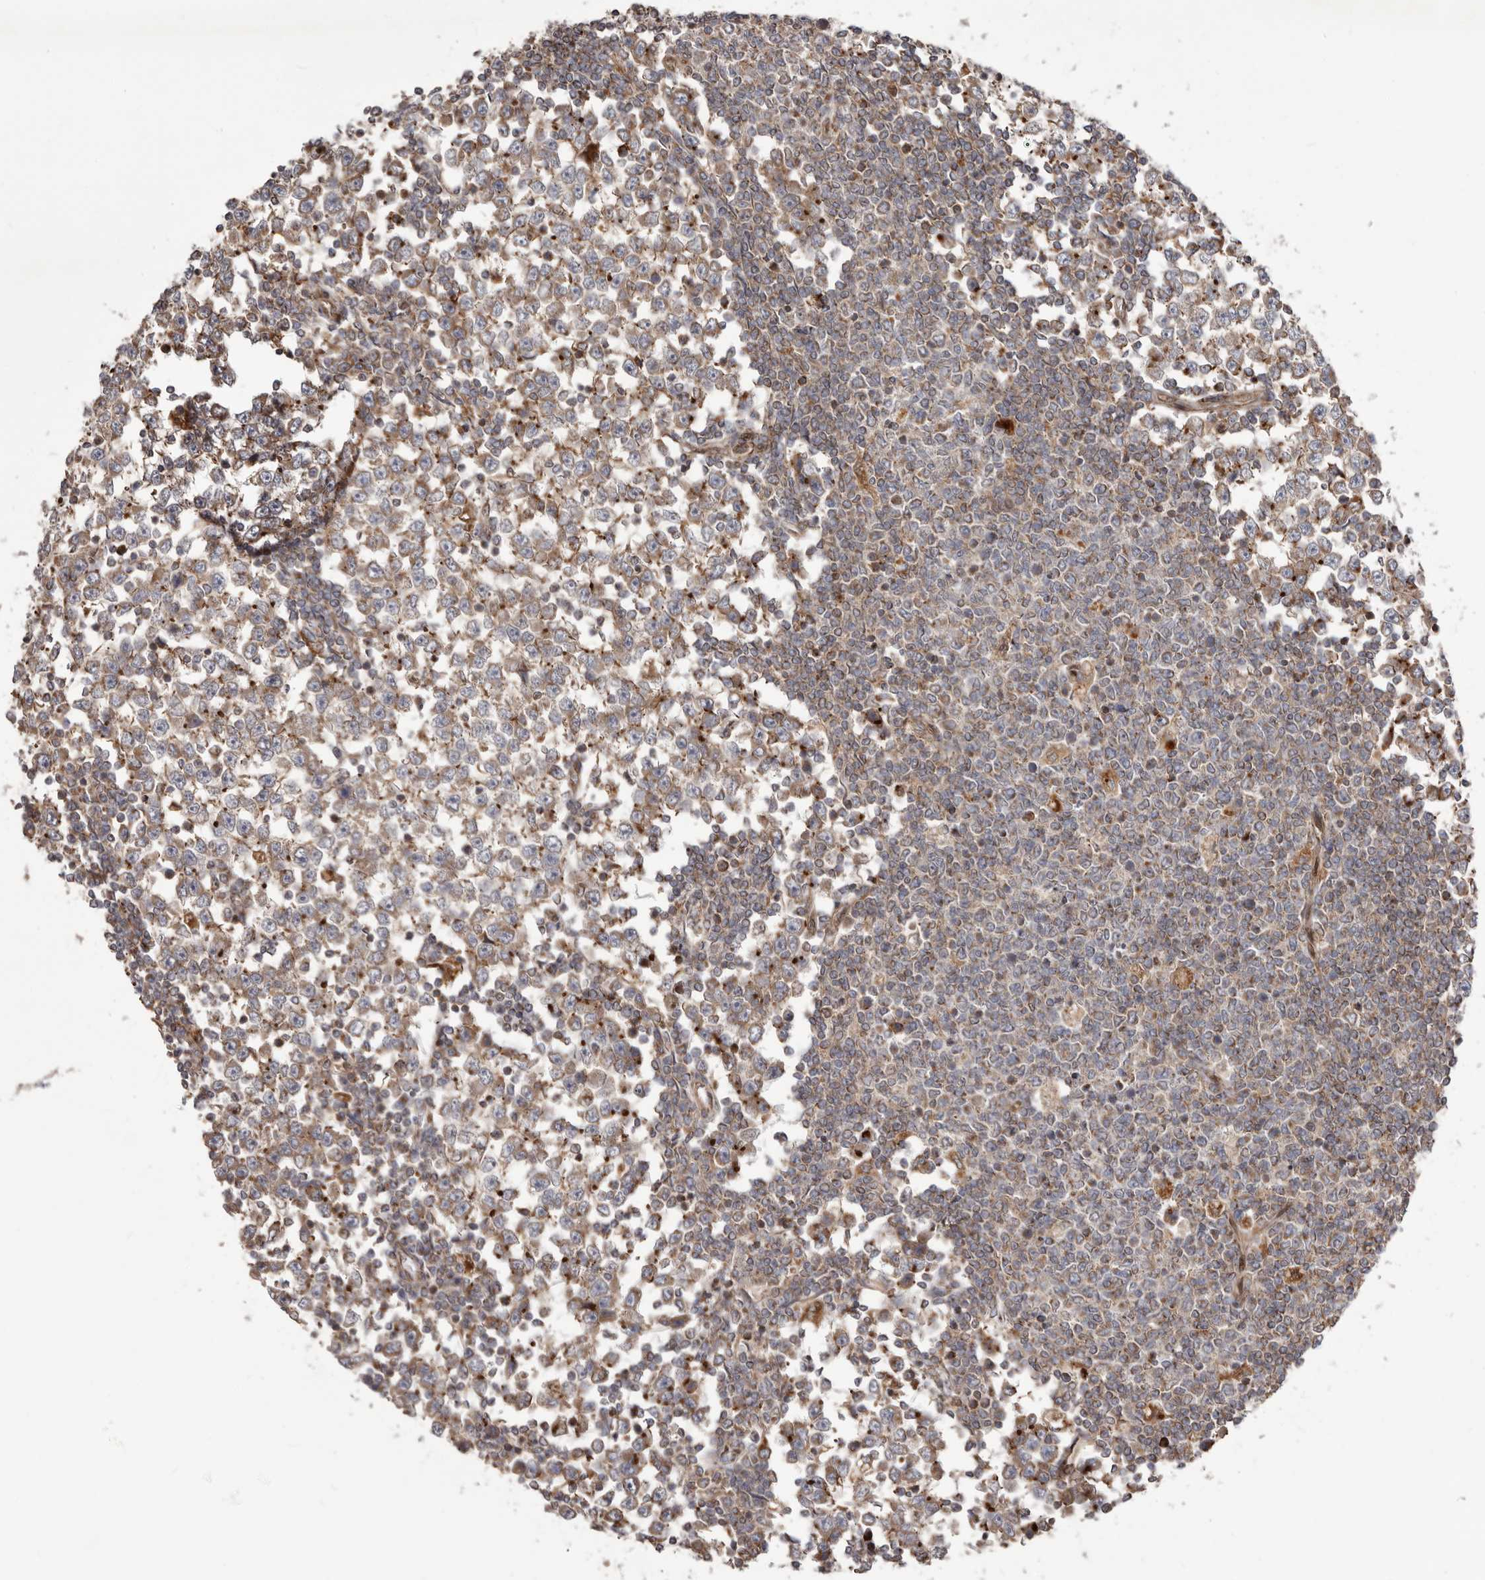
{"staining": {"intensity": "weak", "quantity": ">75%", "location": "cytoplasmic/membranous"}, "tissue": "testis cancer", "cell_type": "Tumor cells", "image_type": "cancer", "snomed": [{"axis": "morphology", "description": "Seminoma, NOS"}, {"axis": "topography", "description": "Testis"}], "caption": "An immunohistochemistry (IHC) histopathology image of tumor tissue is shown. Protein staining in brown labels weak cytoplasmic/membranous positivity in testis cancer within tumor cells.", "gene": "NUP43", "patient": {"sex": "male", "age": 65}}